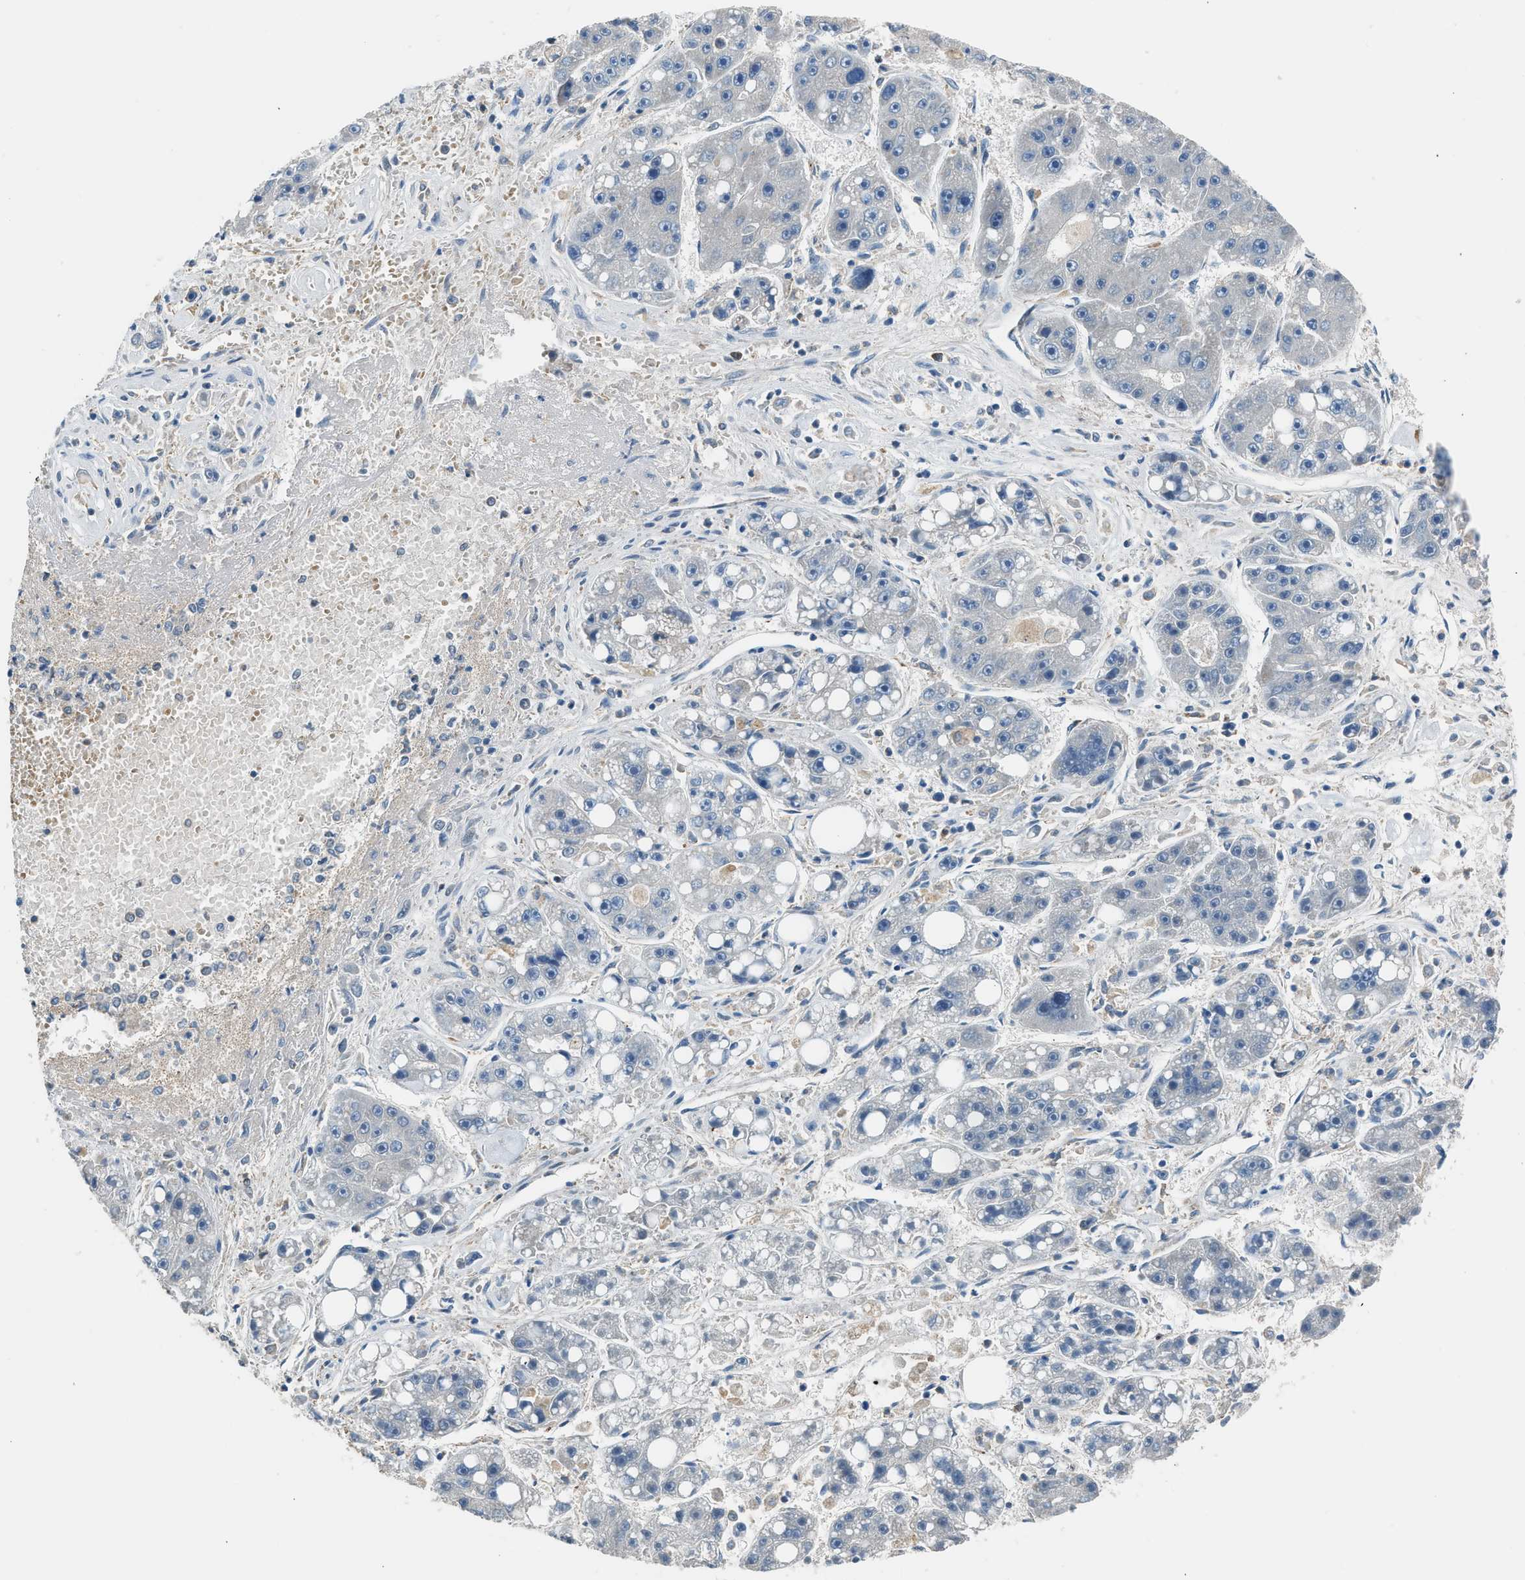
{"staining": {"intensity": "negative", "quantity": "none", "location": "none"}, "tissue": "liver cancer", "cell_type": "Tumor cells", "image_type": "cancer", "snomed": [{"axis": "morphology", "description": "Carcinoma, Hepatocellular, NOS"}, {"axis": "topography", "description": "Liver"}], "caption": "This is a image of immunohistochemistry (IHC) staining of hepatocellular carcinoma (liver), which shows no expression in tumor cells.", "gene": "LMLN", "patient": {"sex": "female", "age": 61}}